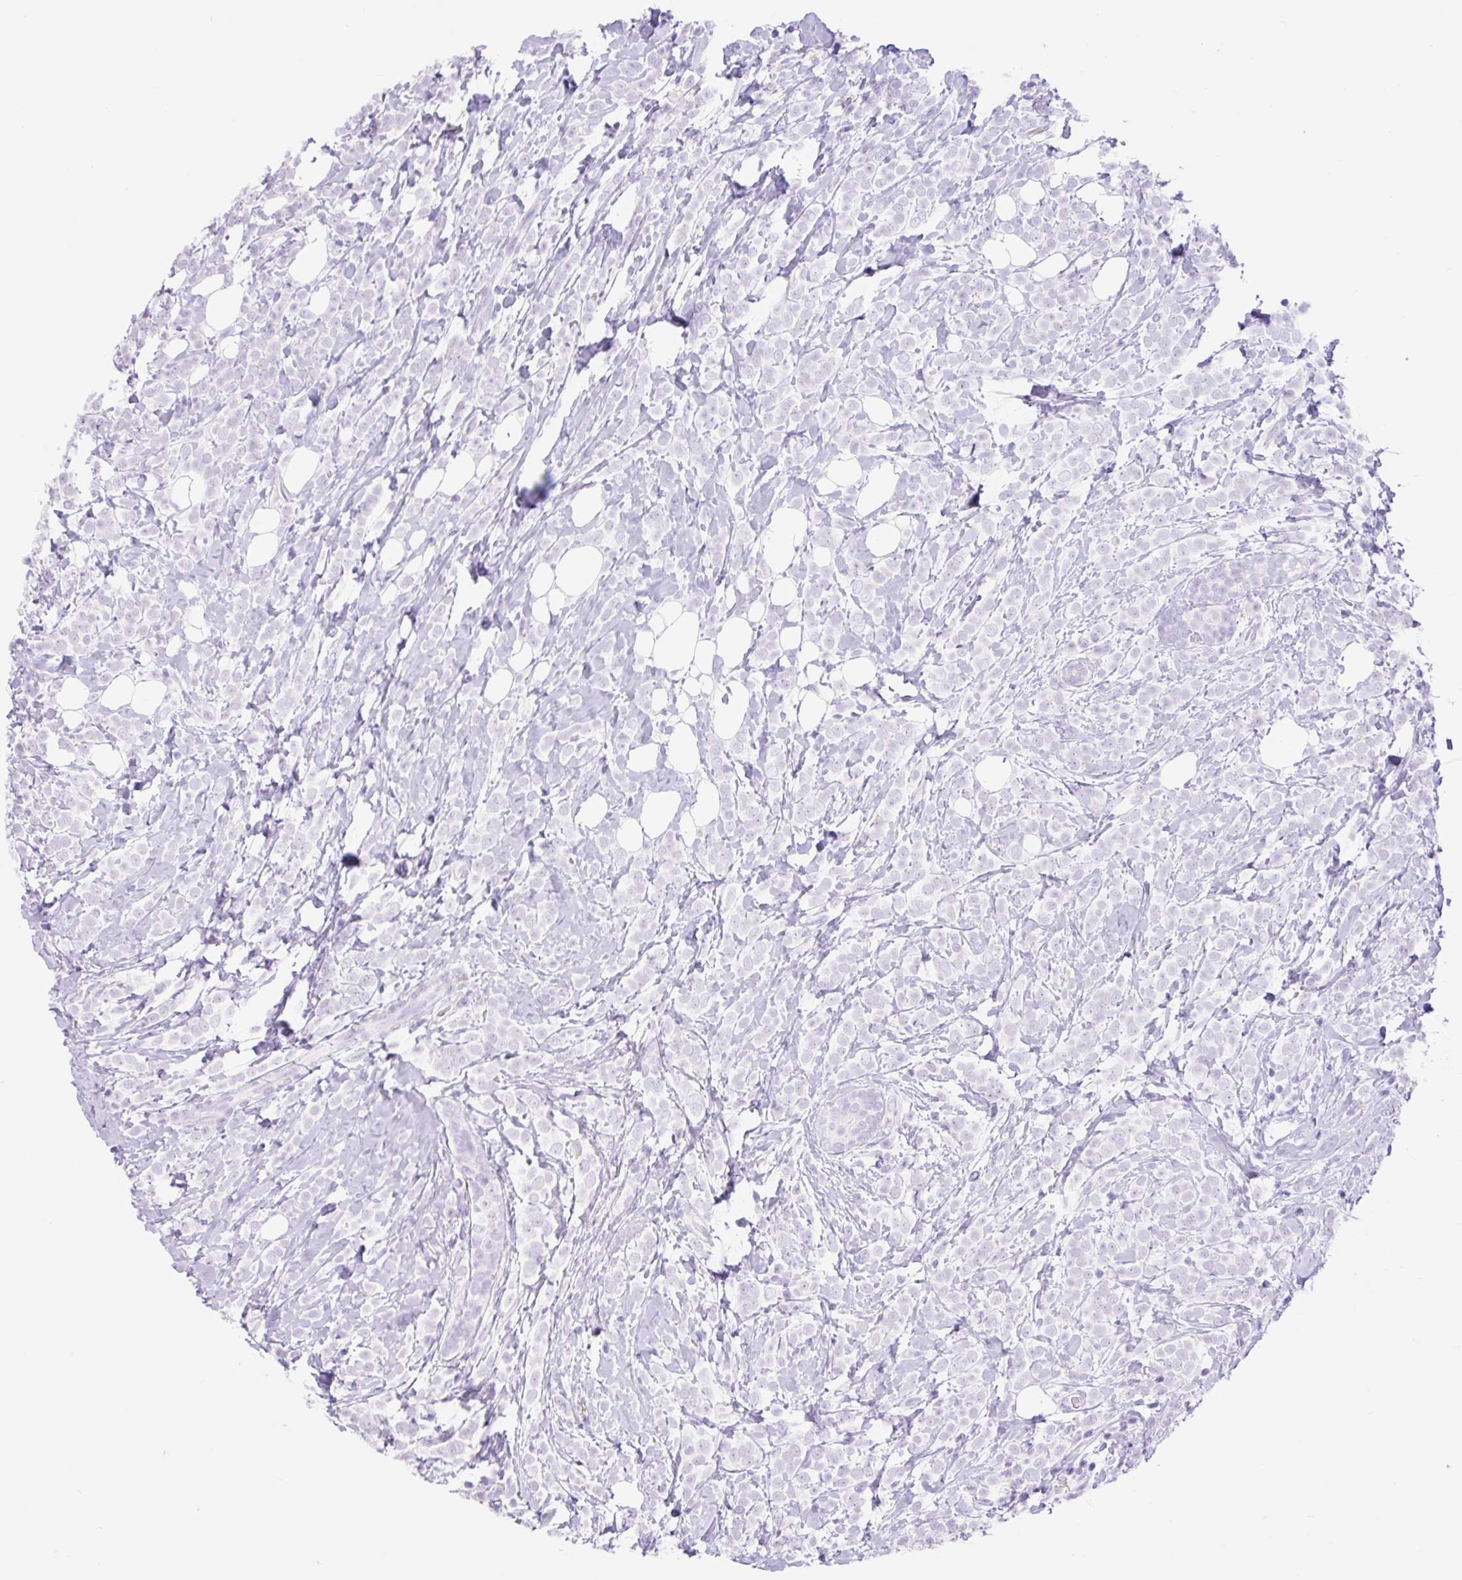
{"staining": {"intensity": "negative", "quantity": "none", "location": "none"}, "tissue": "breast cancer", "cell_type": "Tumor cells", "image_type": "cancer", "snomed": [{"axis": "morphology", "description": "Lobular carcinoma"}, {"axis": "topography", "description": "Breast"}], "caption": "Tumor cells show no significant staining in breast cancer (lobular carcinoma). (DAB (3,3'-diaminobenzidine) IHC with hematoxylin counter stain).", "gene": "SIGLEC1", "patient": {"sex": "female", "age": 49}}